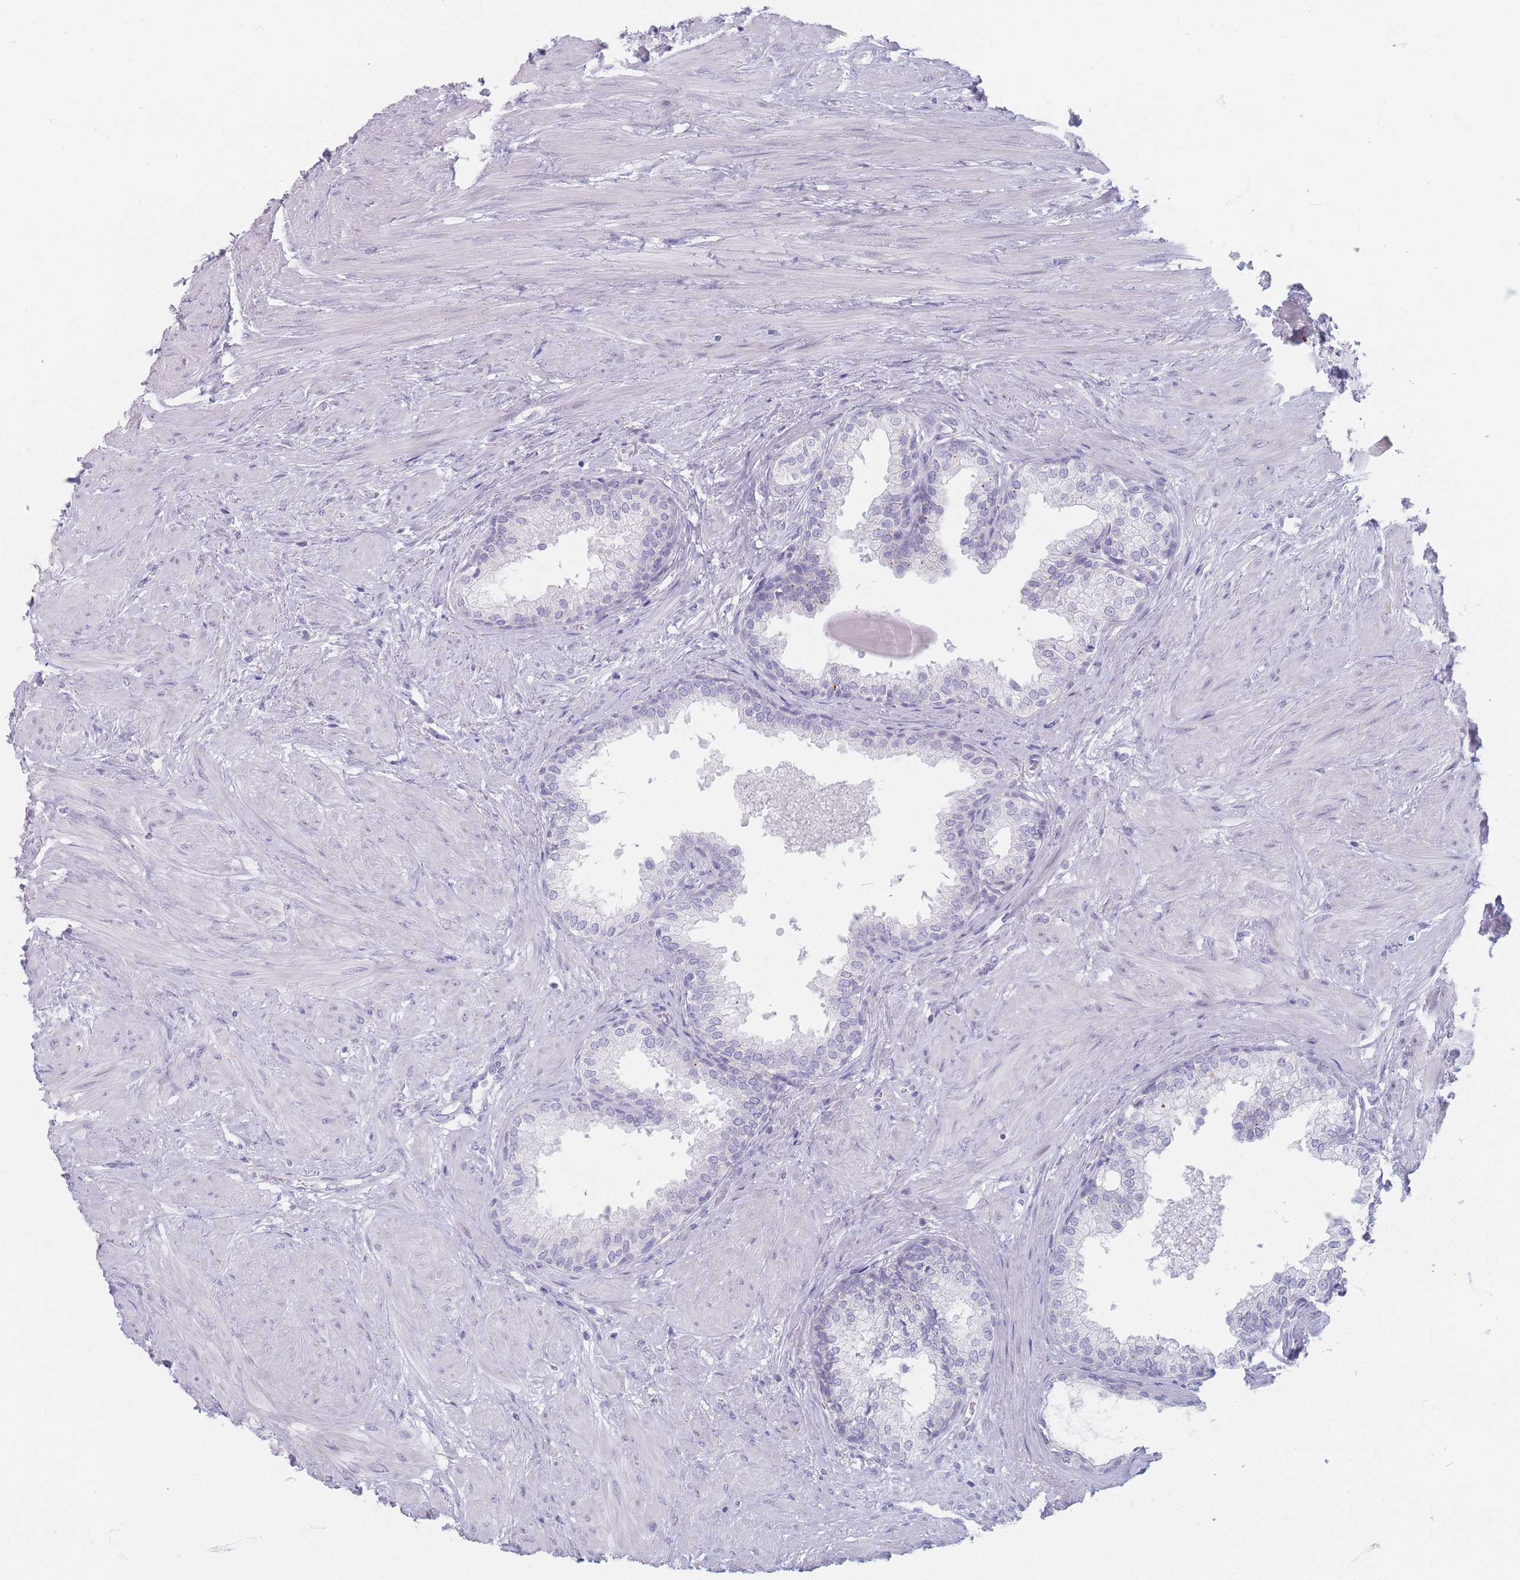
{"staining": {"intensity": "negative", "quantity": "none", "location": "none"}, "tissue": "prostate", "cell_type": "Glandular cells", "image_type": "normal", "snomed": [{"axis": "morphology", "description": "Normal tissue, NOS"}, {"axis": "topography", "description": "Prostate"}], "caption": "Immunohistochemistry (IHC) photomicrograph of benign human prostate stained for a protein (brown), which exhibits no staining in glandular cells.", "gene": "PIGM", "patient": {"sex": "male", "age": 48}}